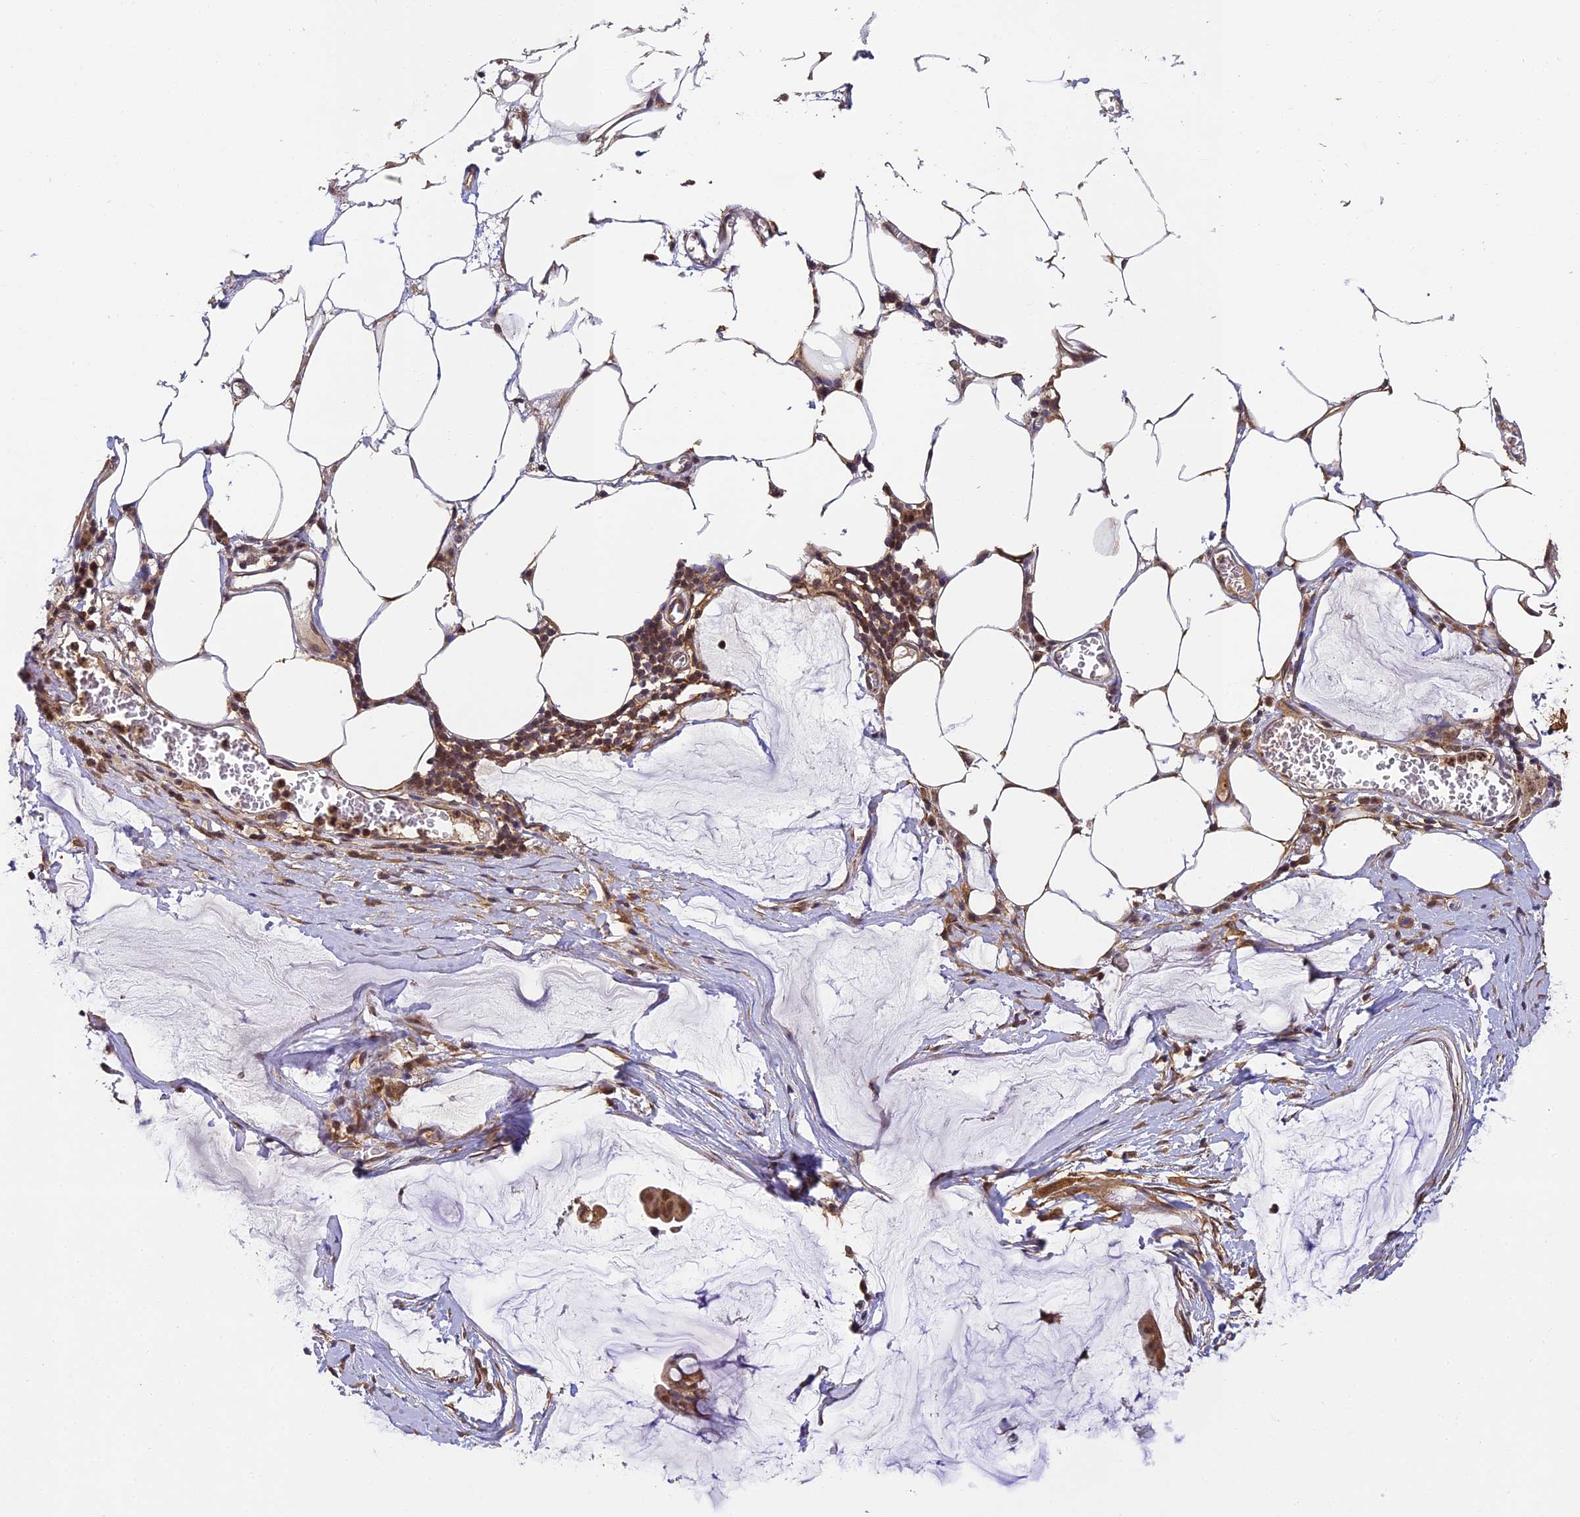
{"staining": {"intensity": "moderate", "quantity": ">75%", "location": "cytoplasmic/membranous"}, "tissue": "ovarian cancer", "cell_type": "Tumor cells", "image_type": "cancer", "snomed": [{"axis": "morphology", "description": "Cystadenocarcinoma, mucinous, NOS"}, {"axis": "topography", "description": "Ovary"}], "caption": "Tumor cells reveal moderate cytoplasmic/membranous expression in approximately >75% of cells in mucinous cystadenocarcinoma (ovarian).", "gene": "ZNF443", "patient": {"sex": "female", "age": 73}}